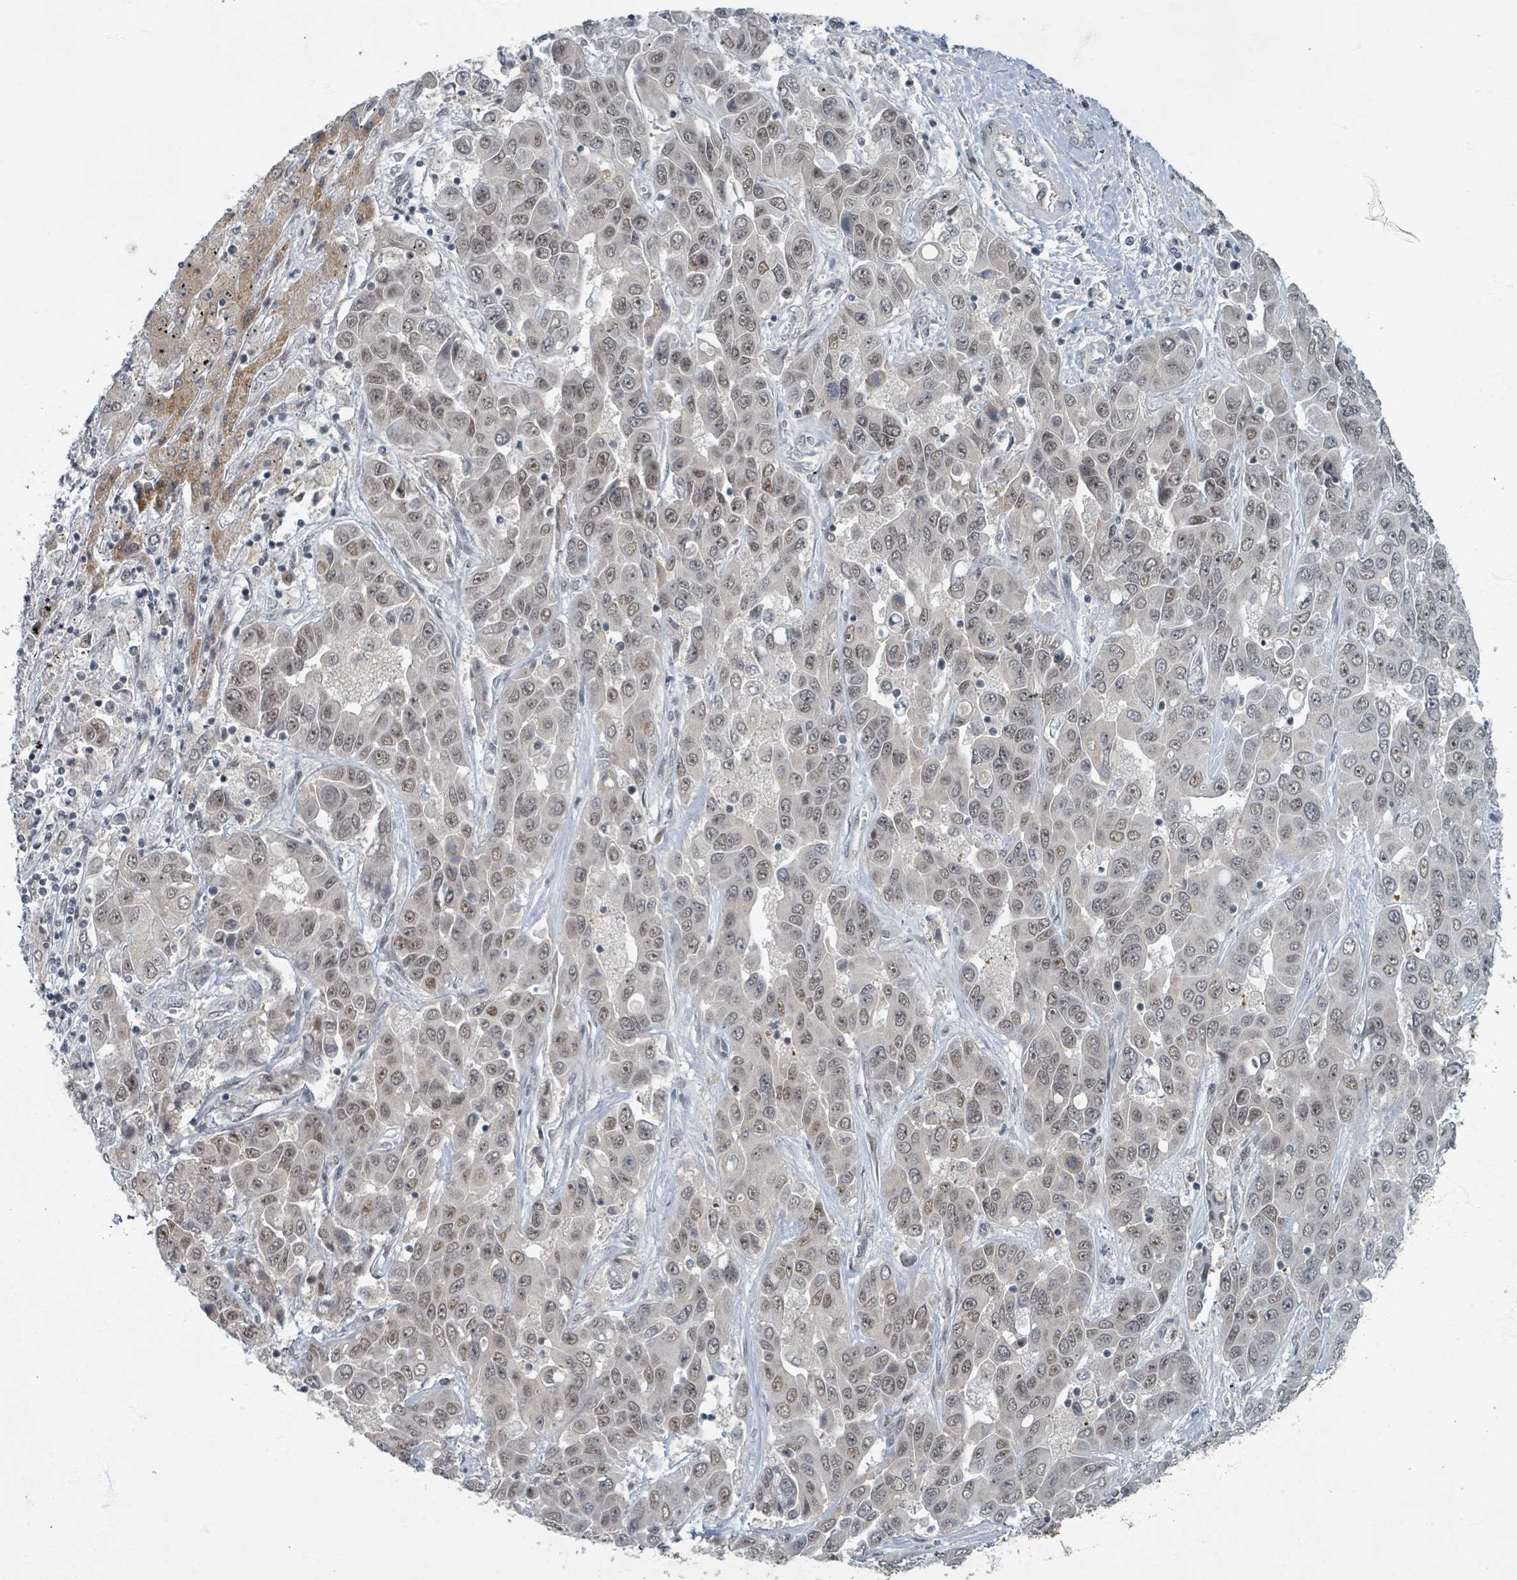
{"staining": {"intensity": "weak", "quantity": ">75%", "location": "nuclear"}, "tissue": "liver cancer", "cell_type": "Tumor cells", "image_type": "cancer", "snomed": [{"axis": "morphology", "description": "Cholangiocarcinoma"}, {"axis": "topography", "description": "Liver"}], "caption": "Protein analysis of cholangiocarcinoma (liver) tissue exhibits weak nuclear expression in about >75% of tumor cells. The protein of interest is stained brown, and the nuclei are stained in blue (DAB (3,3'-diaminobenzidine) IHC with brightfield microscopy, high magnification).", "gene": "INTS15", "patient": {"sex": "female", "age": 52}}